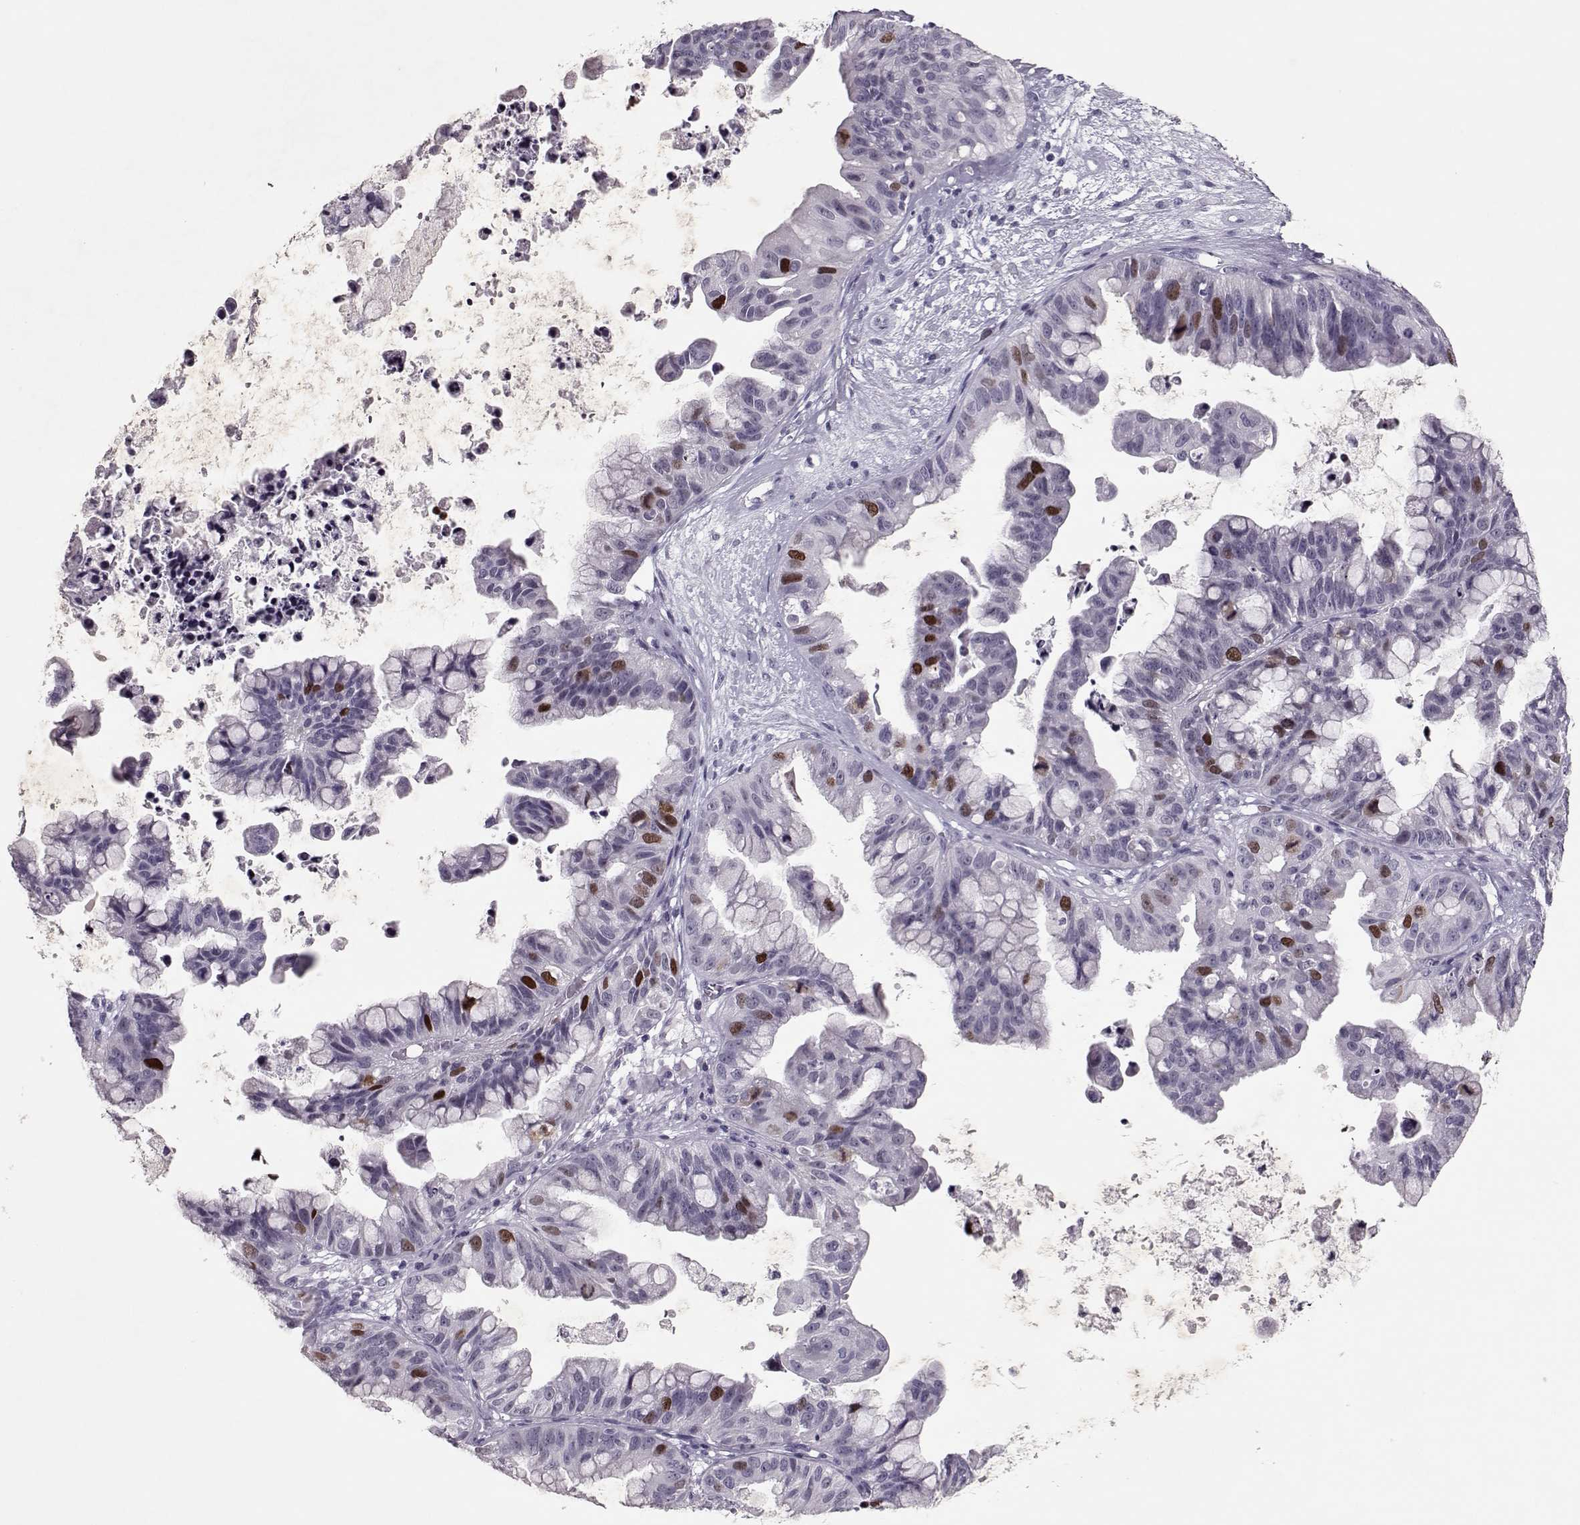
{"staining": {"intensity": "strong", "quantity": "<25%", "location": "nuclear"}, "tissue": "ovarian cancer", "cell_type": "Tumor cells", "image_type": "cancer", "snomed": [{"axis": "morphology", "description": "Cystadenocarcinoma, mucinous, NOS"}, {"axis": "topography", "description": "Ovary"}], "caption": "High-magnification brightfield microscopy of ovarian cancer stained with DAB (brown) and counterstained with hematoxylin (blue). tumor cells exhibit strong nuclear expression is appreciated in approximately<25% of cells. Immunohistochemistry (ihc) stains the protein in brown and the nuclei are stained blue.", "gene": "SGO1", "patient": {"sex": "female", "age": 76}}